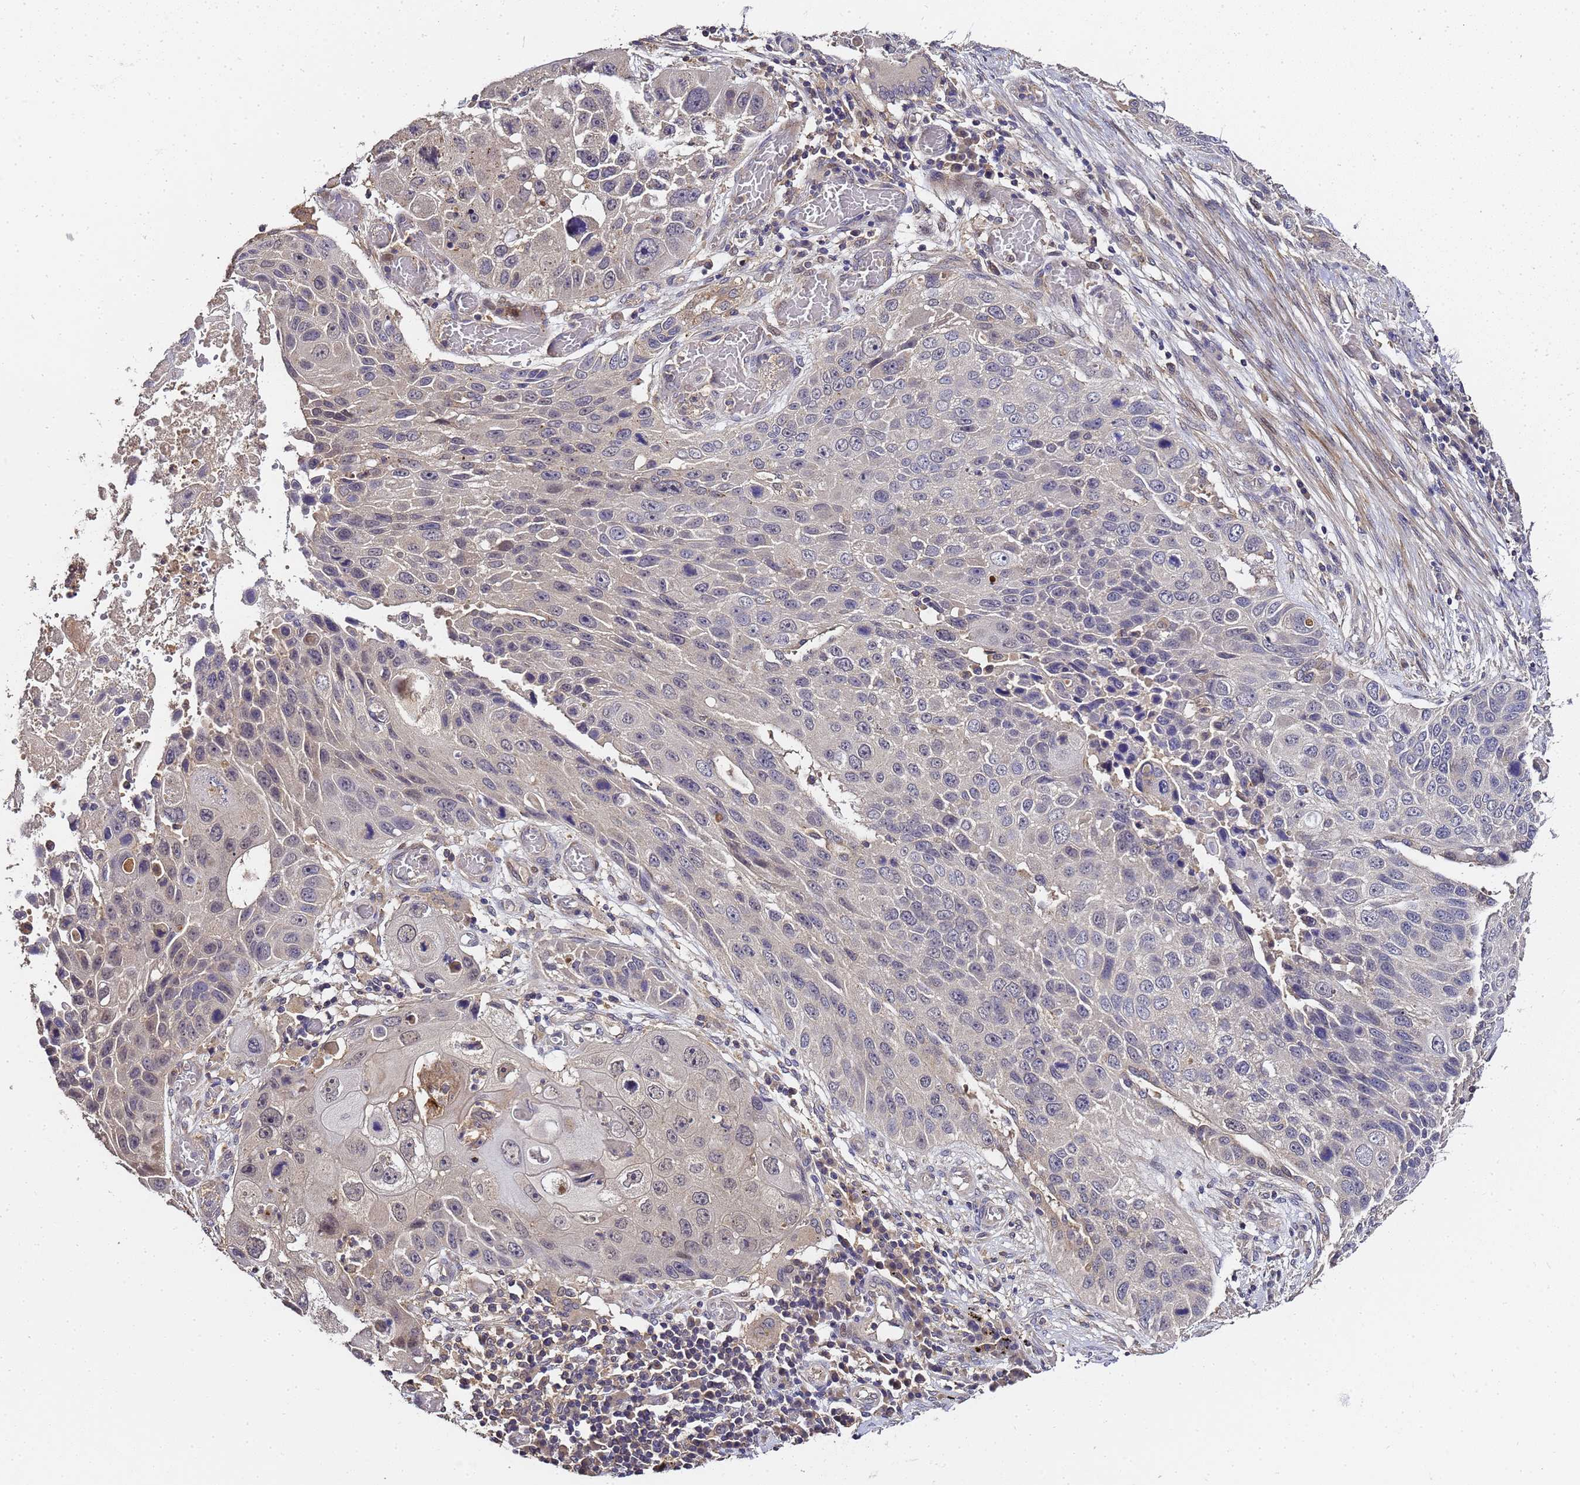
{"staining": {"intensity": "negative", "quantity": "none", "location": "none"}, "tissue": "lung cancer", "cell_type": "Tumor cells", "image_type": "cancer", "snomed": [{"axis": "morphology", "description": "Squamous cell carcinoma, NOS"}, {"axis": "topography", "description": "Lung"}], "caption": "IHC image of neoplastic tissue: lung squamous cell carcinoma stained with DAB (3,3'-diaminobenzidine) displays no significant protein staining in tumor cells. (Immunohistochemistry, brightfield microscopy, high magnification).", "gene": "LGI4", "patient": {"sex": "male", "age": 61}}